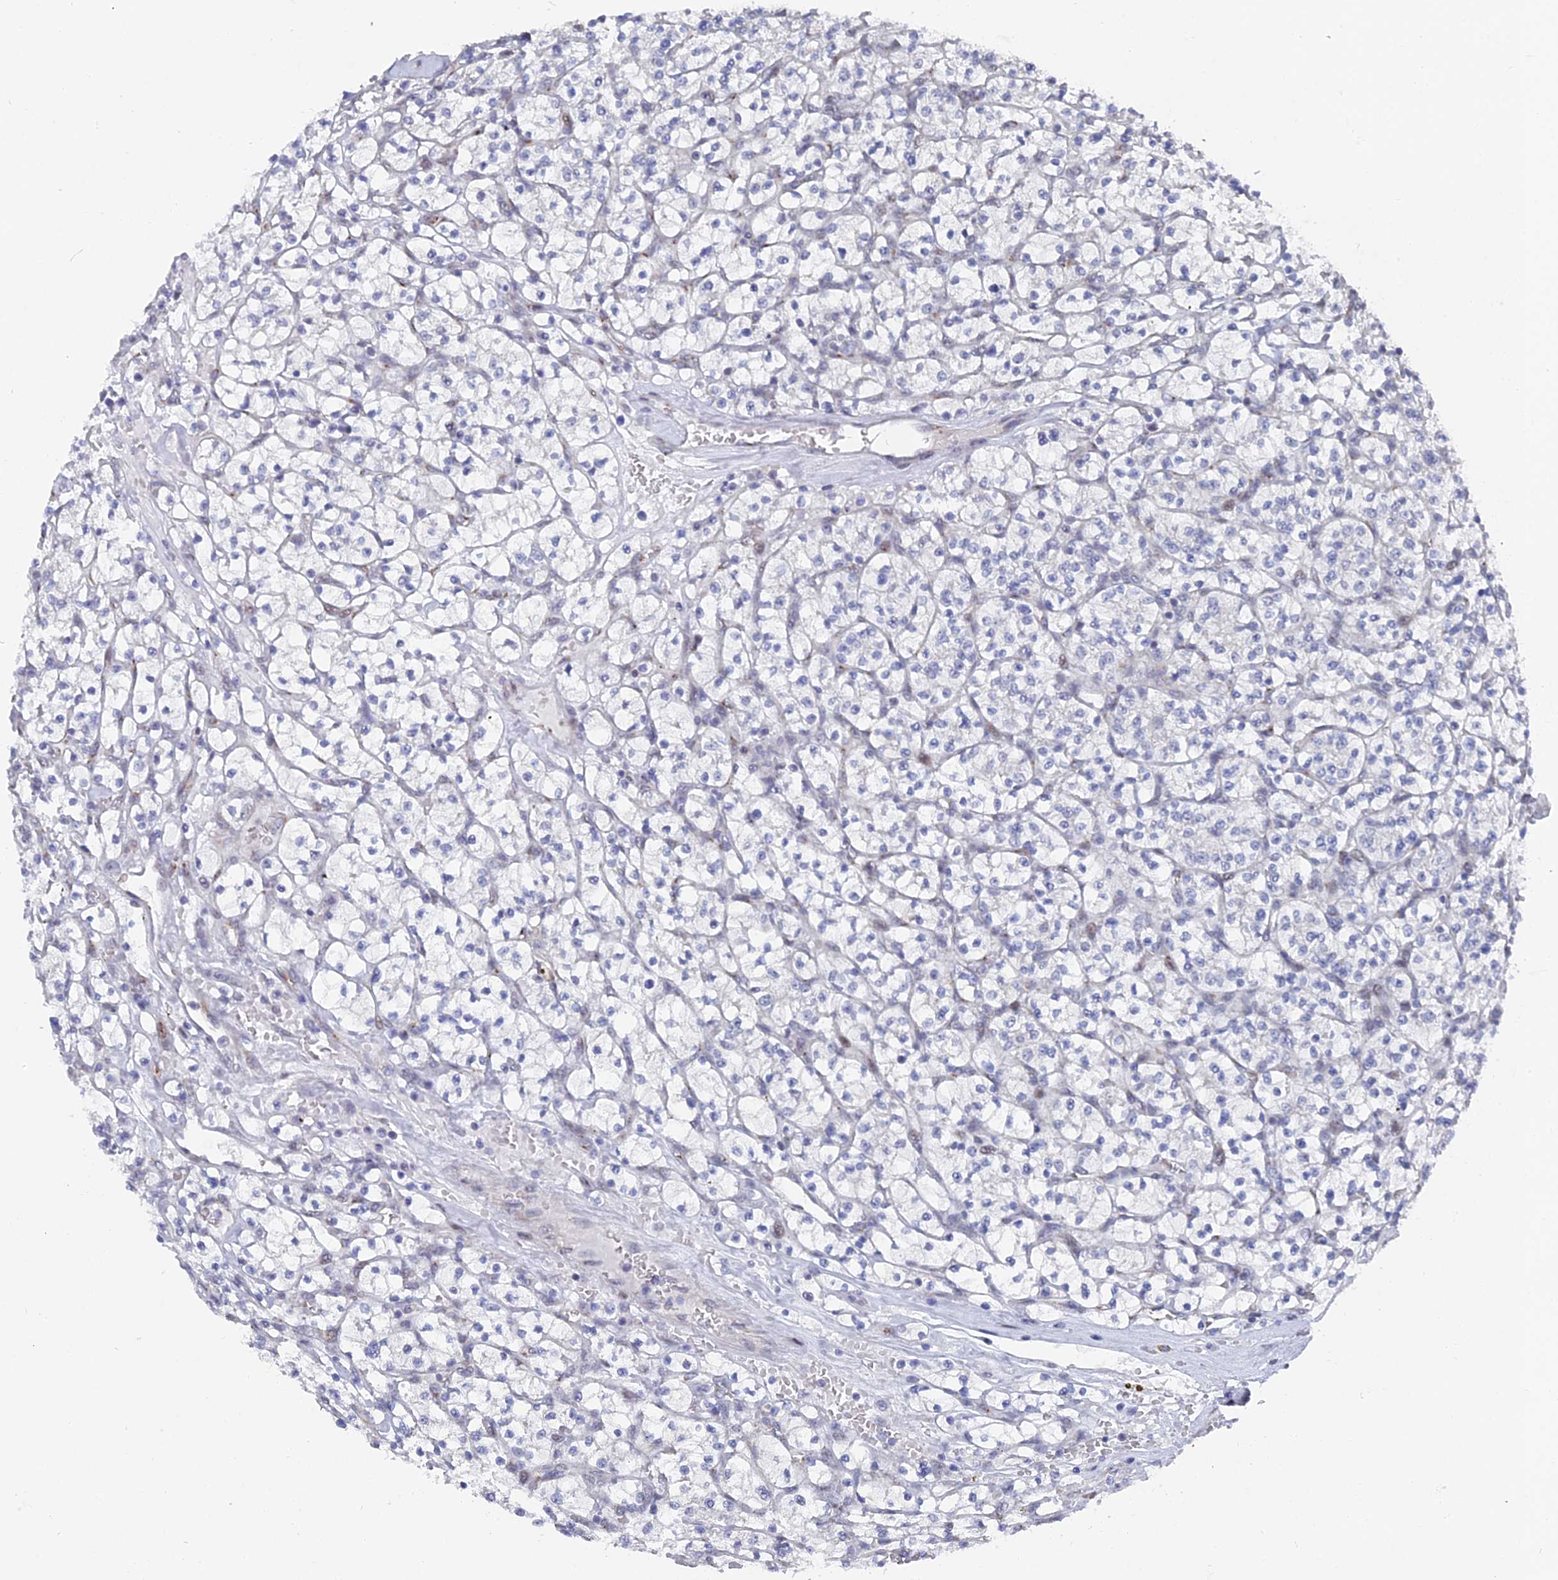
{"staining": {"intensity": "negative", "quantity": "none", "location": "none"}, "tissue": "renal cancer", "cell_type": "Tumor cells", "image_type": "cancer", "snomed": [{"axis": "morphology", "description": "Adenocarcinoma, NOS"}, {"axis": "topography", "description": "Kidney"}], "caption": "IHC histopathology image of human renal cancer (adenocarcinoma) stained for a protein (brown), which shows no staining in tumor cells.", "gene": "FHIP2A", "patient": {"sex": "female", "age": 64}}